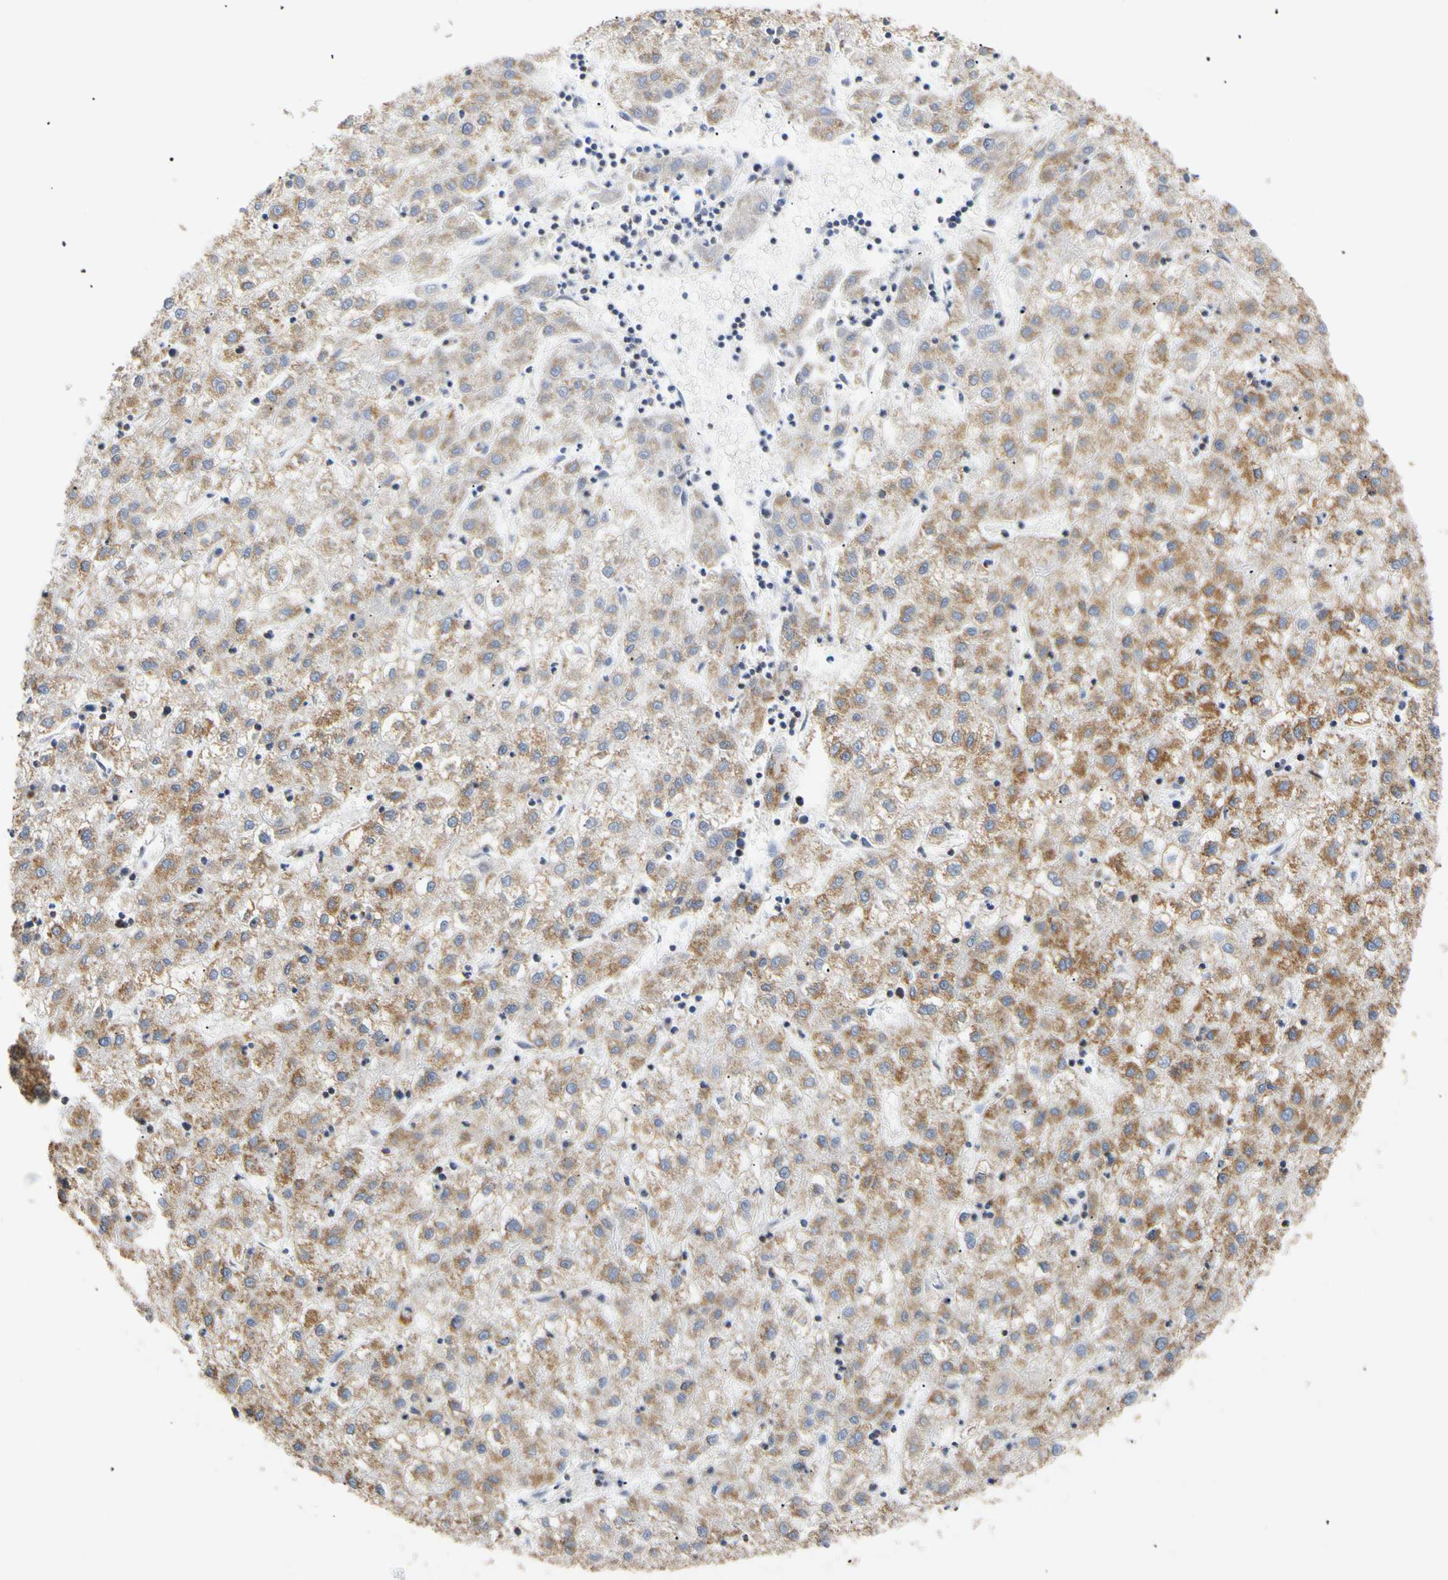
{"staining": {"intensity": "moderate", "quantity": ">75%", "location": "cytoplasmic/membranous"}, "tissue": "liver cancer", "cell_type": "Tumor cells", "image_type": "cancer", "snomed": [{"axis": "morphology", "description": "Carcinoma, Hepatocellular, NOS"}, {"axis": "topography", "description": "Liver"}], "caption": "Human hepatocellular carcinoma (liver) stained with a protein marker displays moderate staining in tumor cells.", "gene": "PLGRKT", "patient": {"sex": "male", "age": 72}}